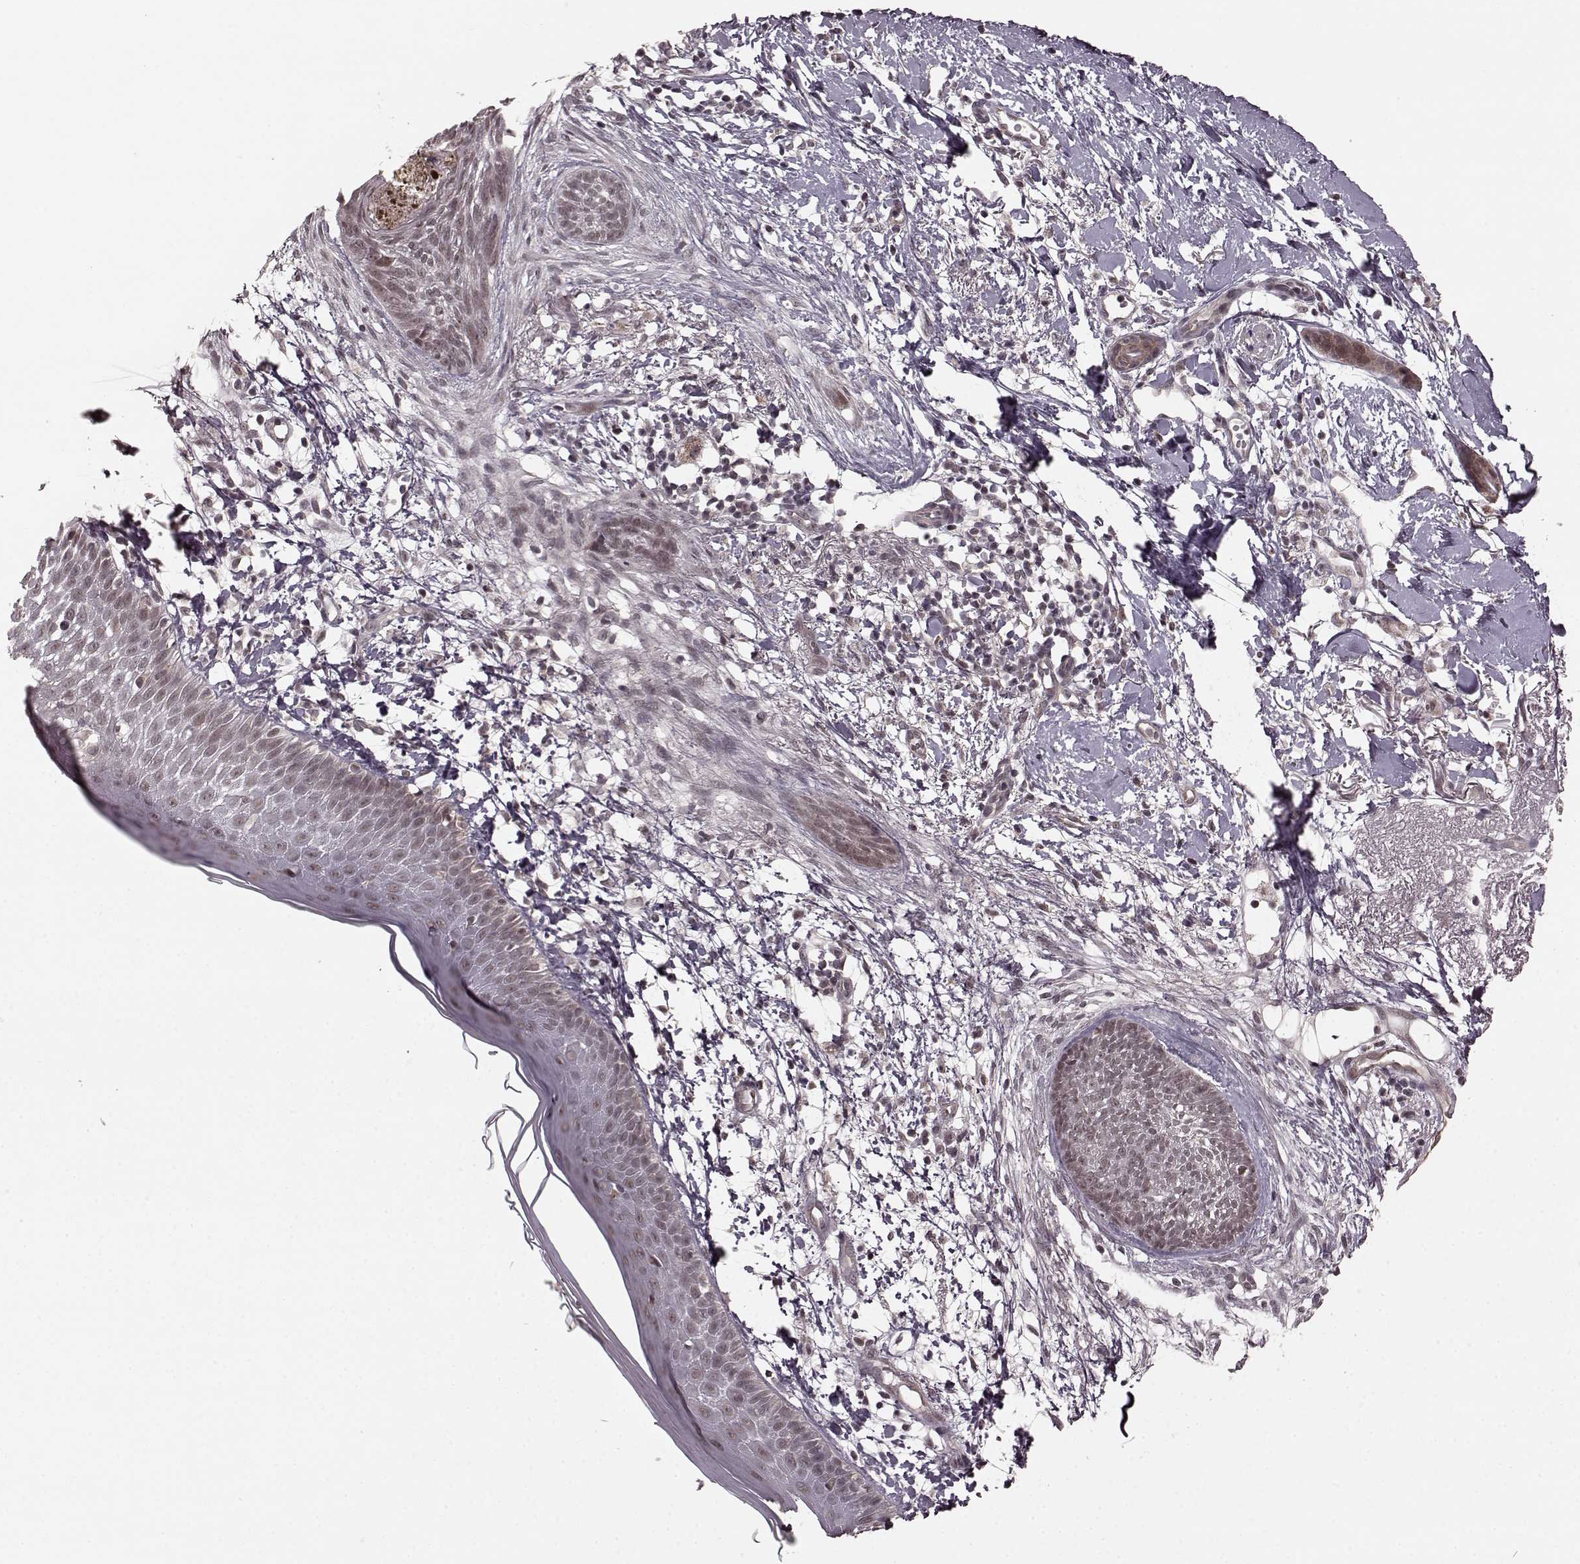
{"staining": {"intensity": "weak", "quantity": ">75%", "location": "cytoplasmic/membranous"}, "tissue": "skin cancer", "cell_type": "Tumor cells", "image_type": "cancer", "snomed": [{"axis": "morphology", "description": "Normal tissue, NOS"}, {"axis": "morphology", "description": "Basal cell carcinoma"}, {"axis": "topography", "description": "Skin"}], "caption": "There is low levels of weak cytoplasmic/membranous staining in tumor cells of skin cancer (basal cell carcinoma), as demonstrated by immunohistochemical staining (brown color).", "gene": "PLCB4", "patient": {"sex": "male", "age": 84}}